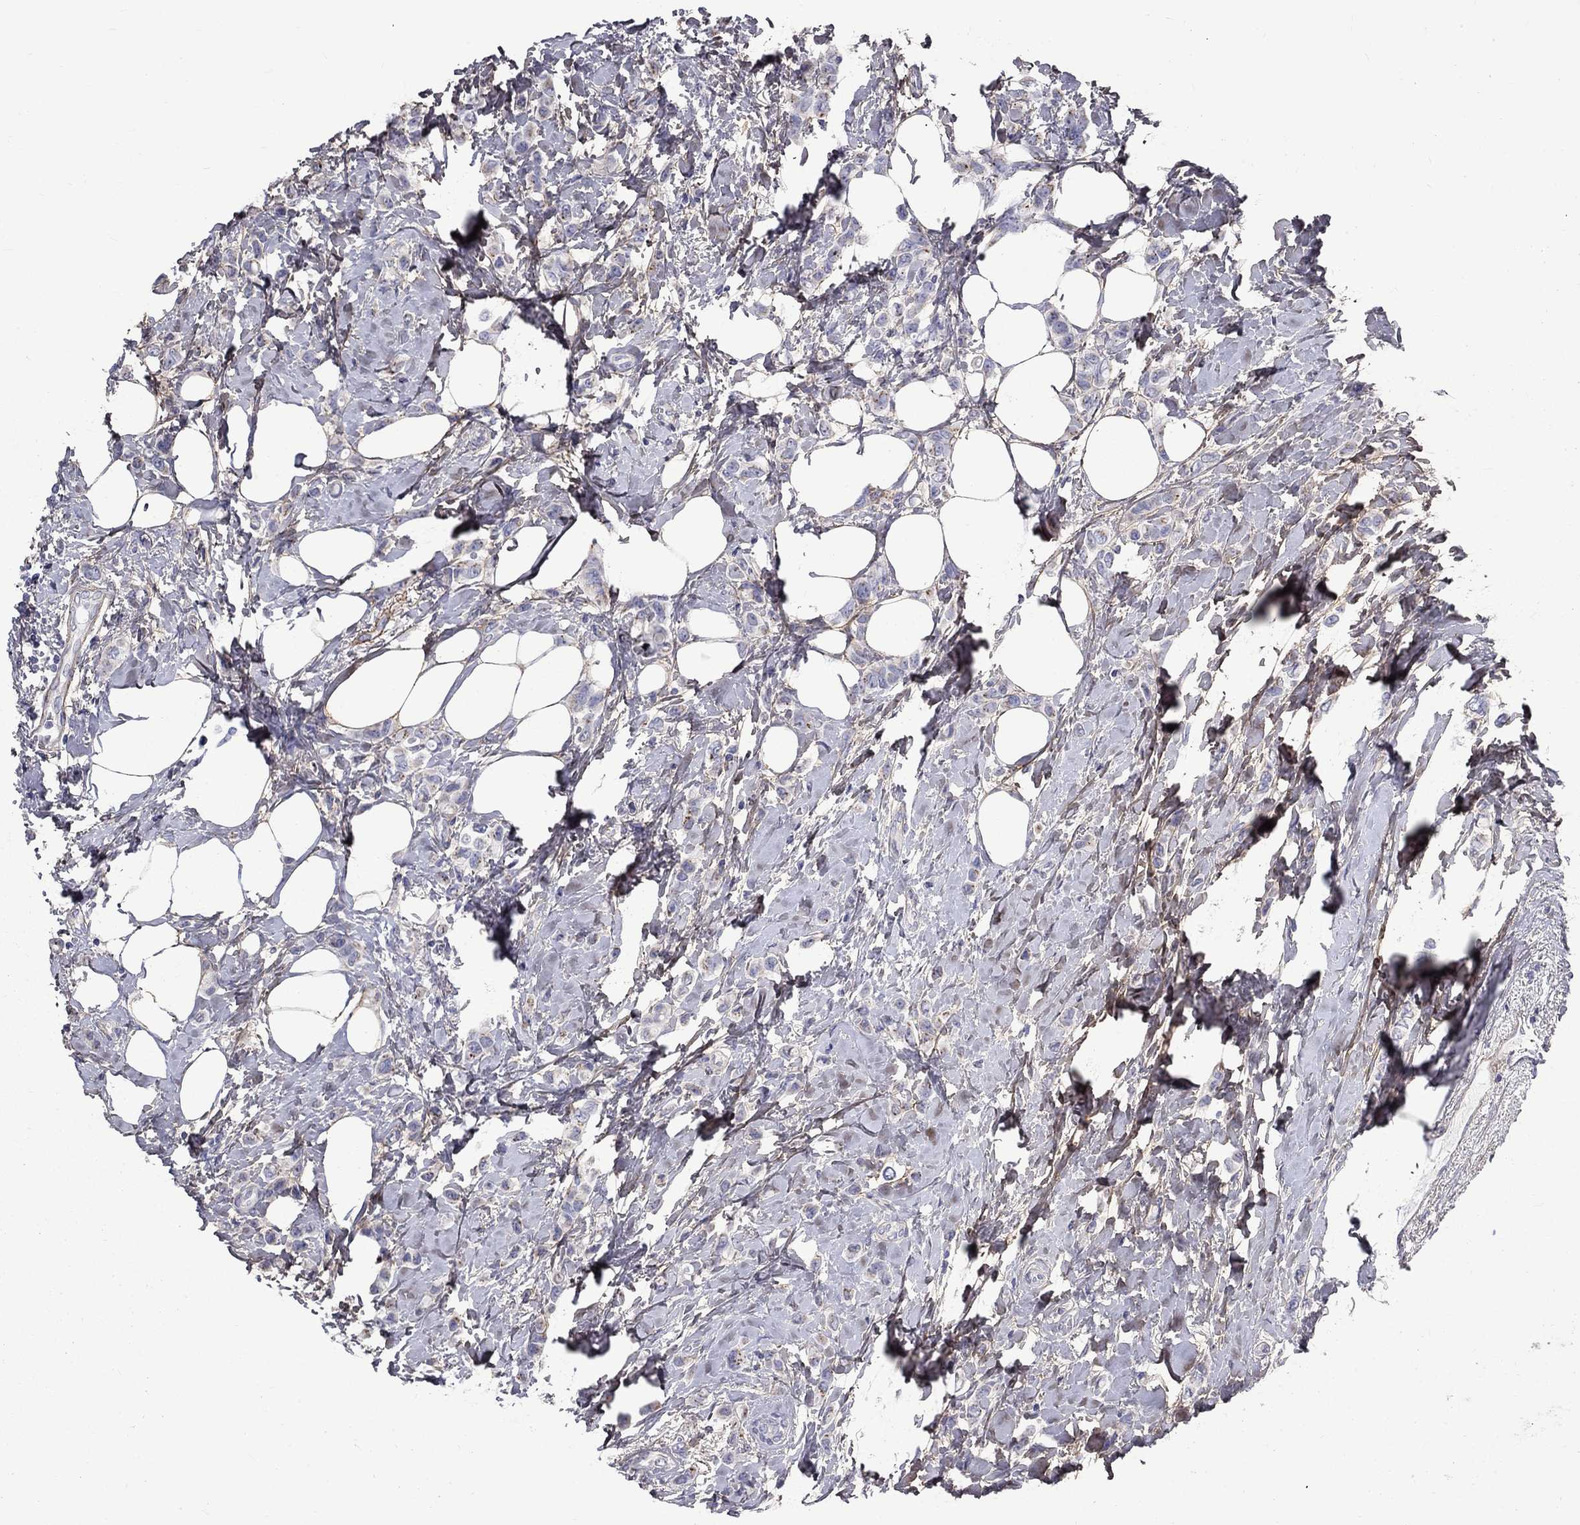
{"staining": {"intensity": "negative", "quantity": "none", "location": "none"}, "tissue": "breast cancer", "cell_type": "Tumor cells", "image_type": "cancer", "snomed": [{"axis": "morphology", "description": "Lobular carcinoma"}, {"axis": "topography", "description": "Breast"}], "caption": "Tumor cells are negative for protein expression in human breast cancer.", "gene": "ANXA10", "patient": {"sex": "female", "age": 66}}